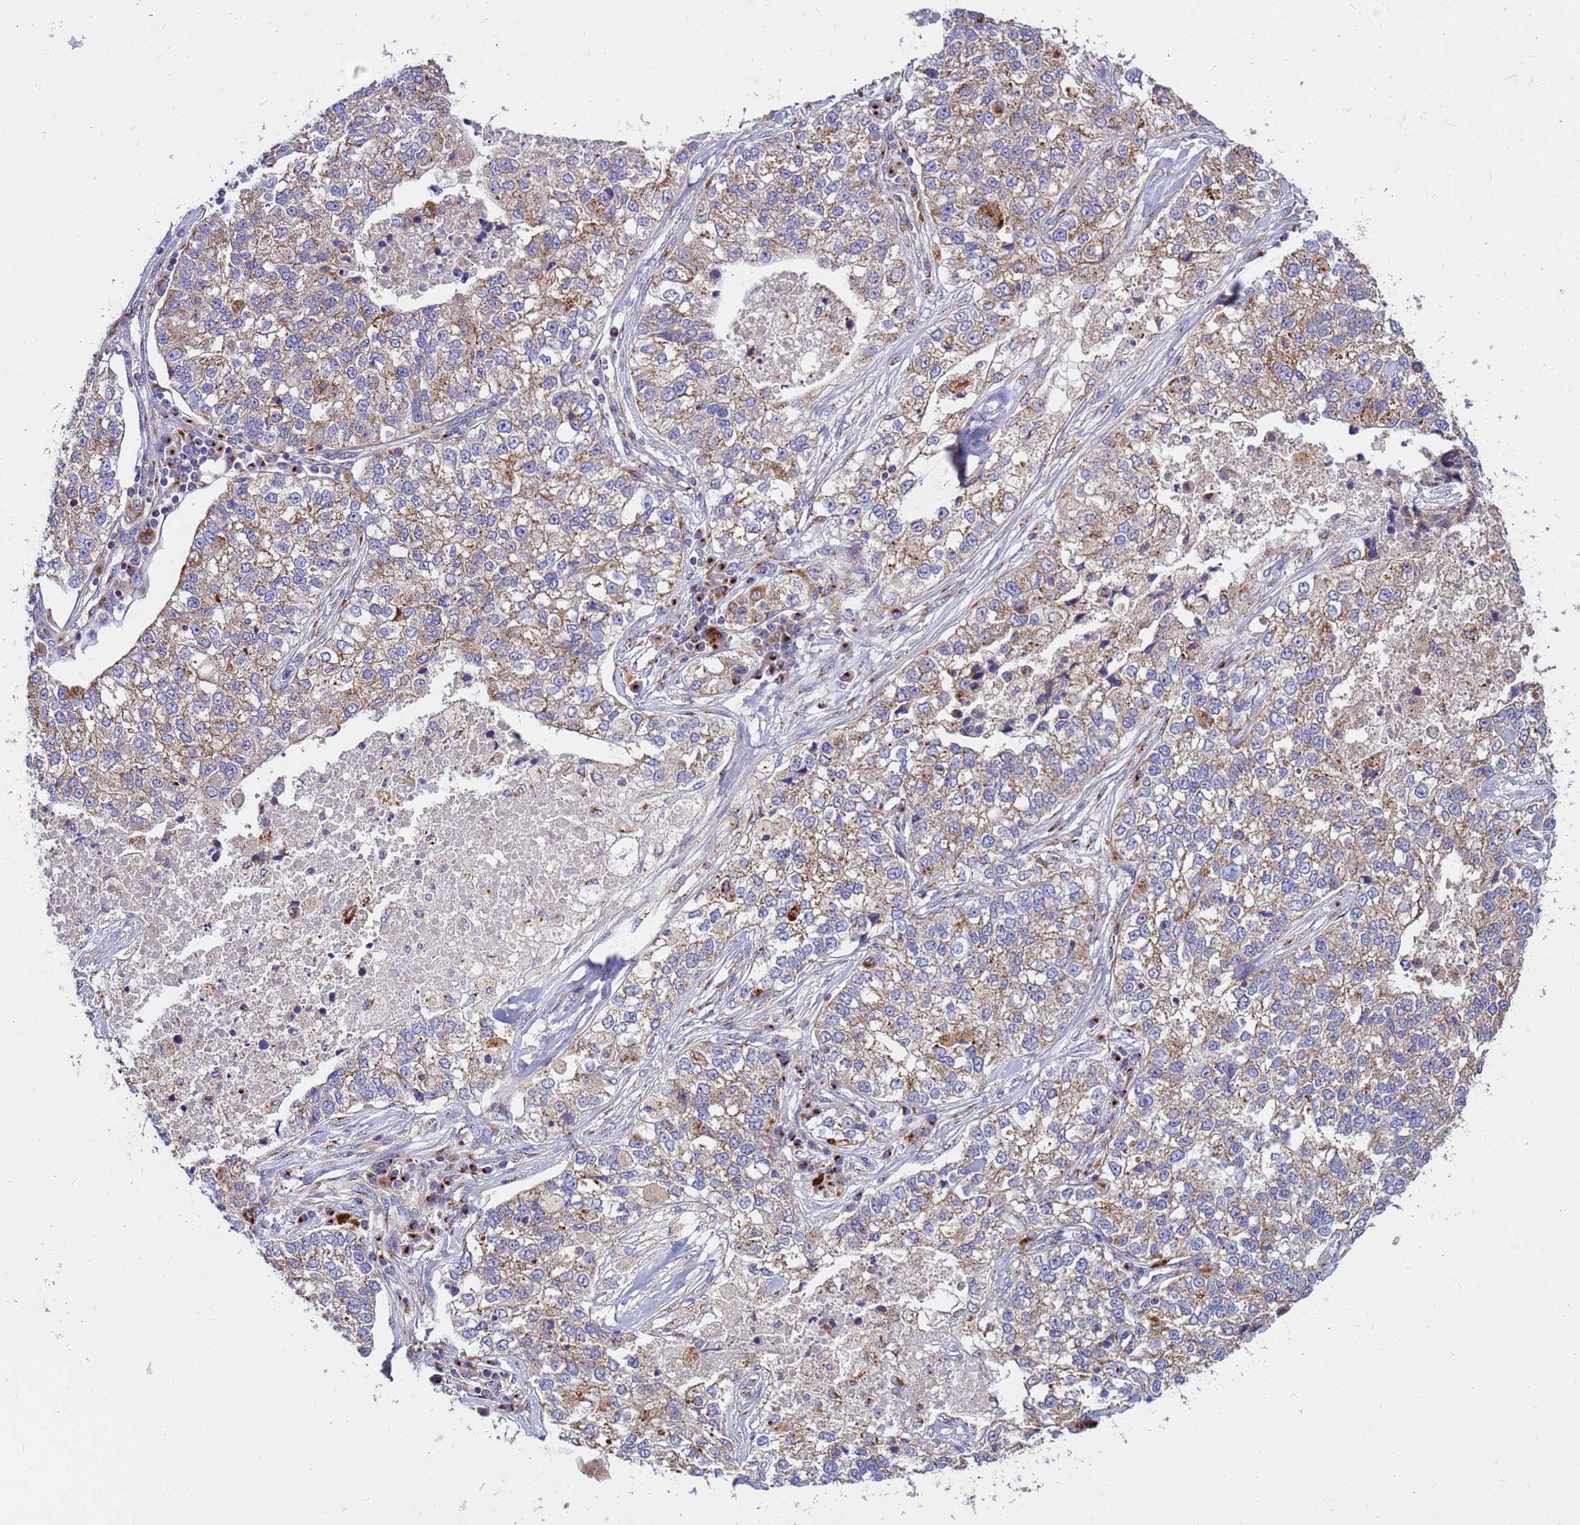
{"staining": {"intensity": "weak", "quantity": ">75%", "location": "cytoplasmic/membranous"}, "tissue": "lung cancer", "cell_type": "Tumor cells", "image_type": "cancer", "snomed": [{"axis": "morphology", "description": "Adenocarcinoma, NOS"}, {"axis": "topography", "description": "Lung"}], "caption": "A brown stain labels weak cytoplasmic/membranous expression of a protein in lung adenocarcinoma tumor cells.", "gene": "HPS3", "patient": {"sex": "male", "age": 49}}